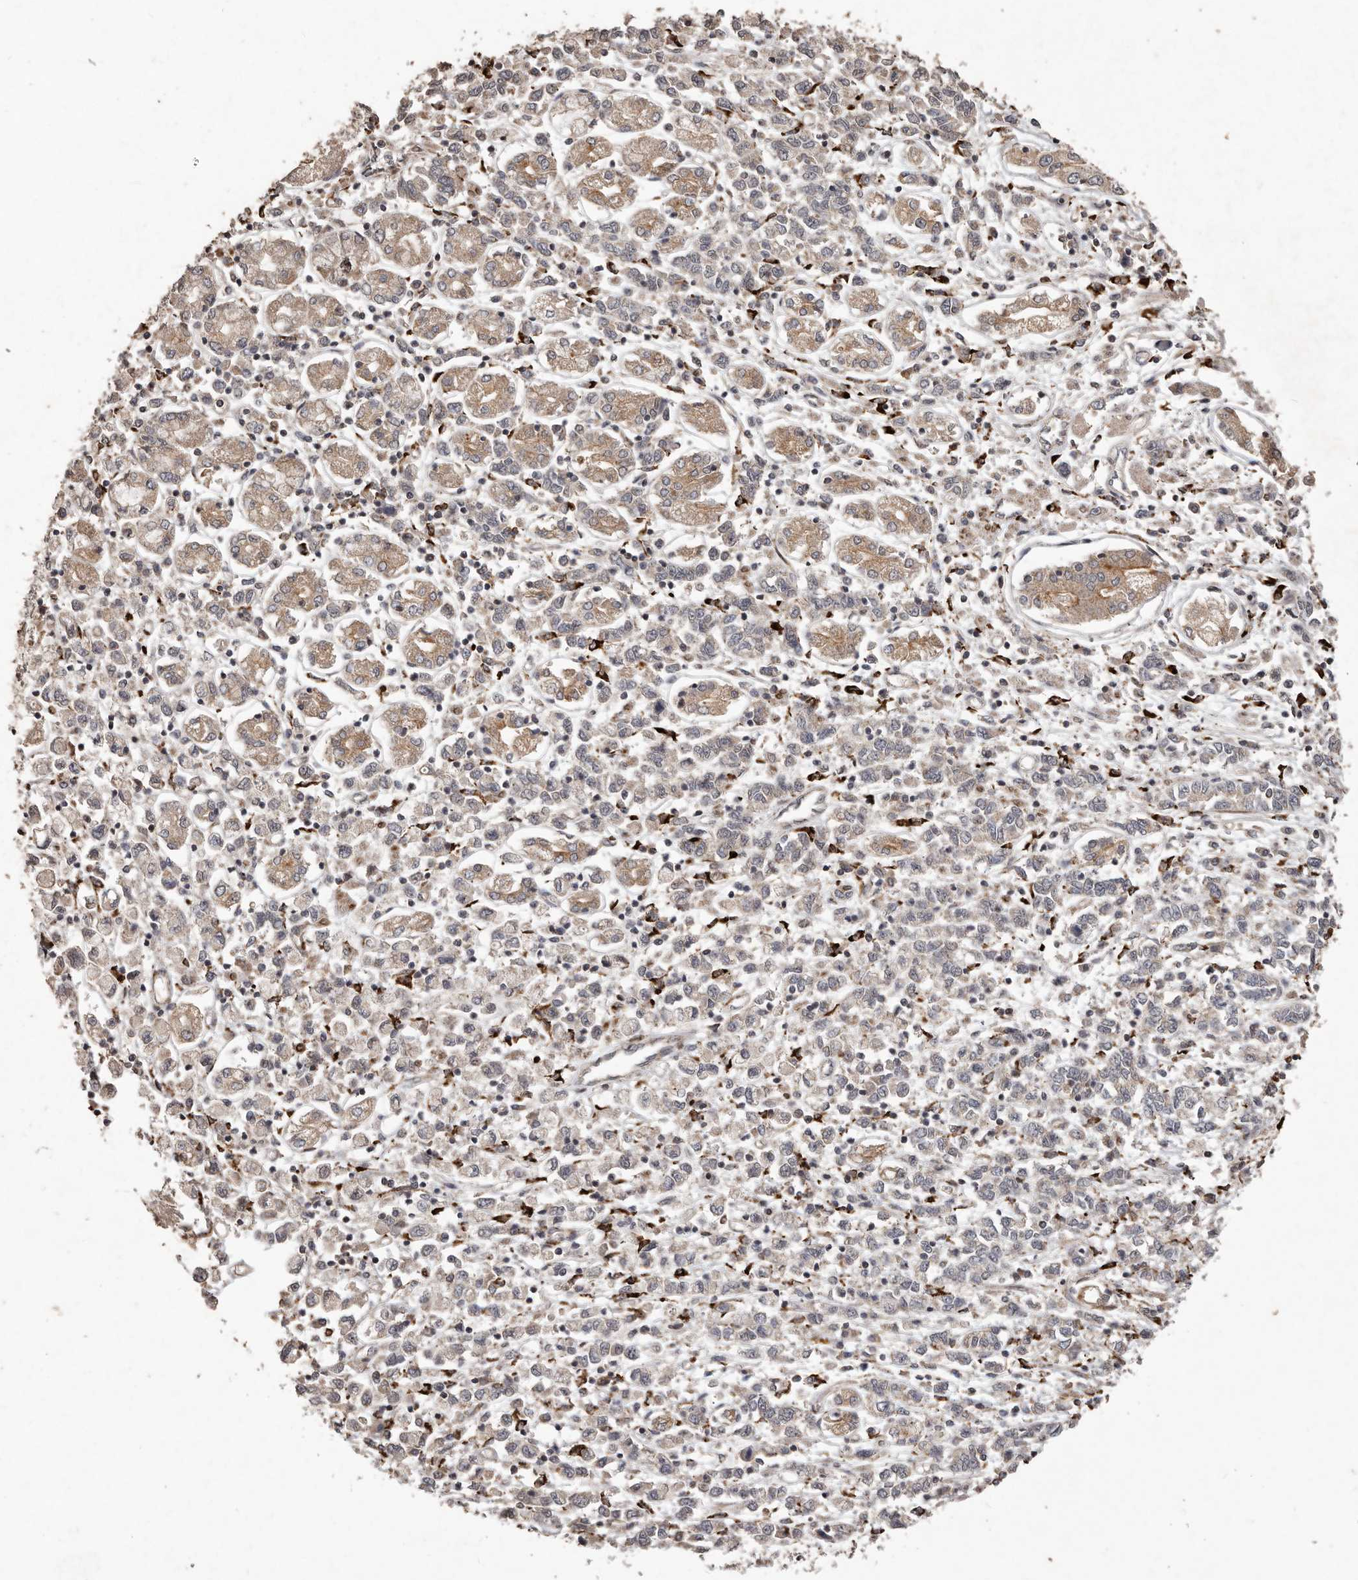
{"staining": {"intensity": "weak", "quantity": "<25%", "location": "cytoplasmic/membranous"}, "tissue": "stomach cancer", "cell_type": "Tumor cells", "image_type": "cancer", "snomed": [{"axis": "morphology", "description": "Adenocarcinoma, NOS"}, {"axis": "topography", "description": "Stomach"}], "caption": "High power microscopy micrograph of an immunohistochemistry (IHC) micrograph of stomach adenocarcinoma, revealing no significant staining in tumor cells.", "gene": "PLOD2", "patient": {"sex": "female", "age": 76}}